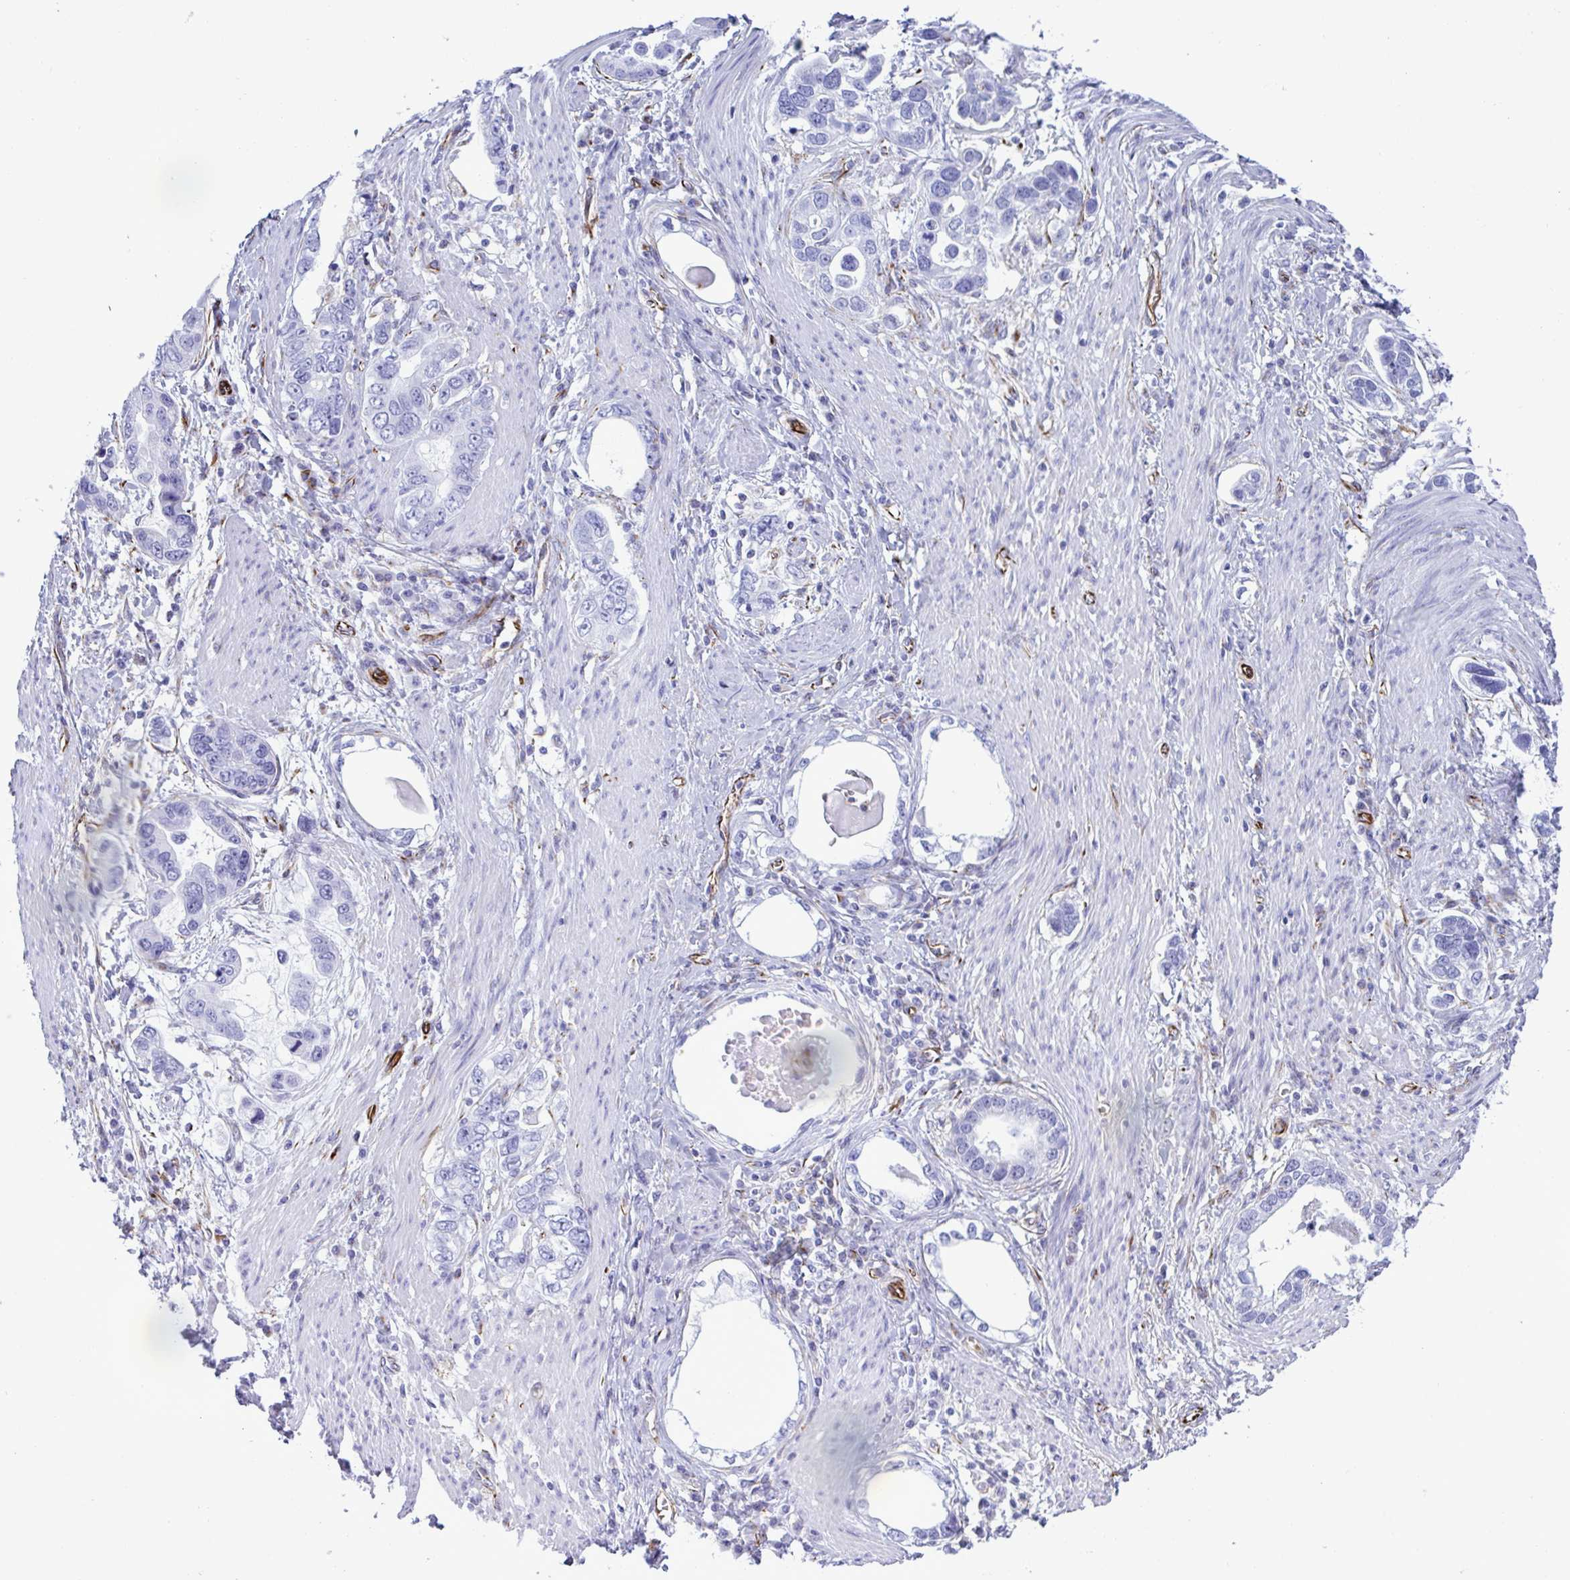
{"staining": {"intensity": "negative", "quantity": "none", "location": "none"}, "tissue": "stomach cancer", "cell_type": "Tumor cells", "image_type": "cancer", "snomed": [{"axis": "morphology", "description": "Adenocarcinoma, NOS"}, {"axis": "topography", "description": "Stomach, lower"}], "caption": "IHC of stomach adenocarcinoma reveals no staining in tumor cells.", "gene": "SMAD5", "patient": {"sex": "female", "age": 93}}